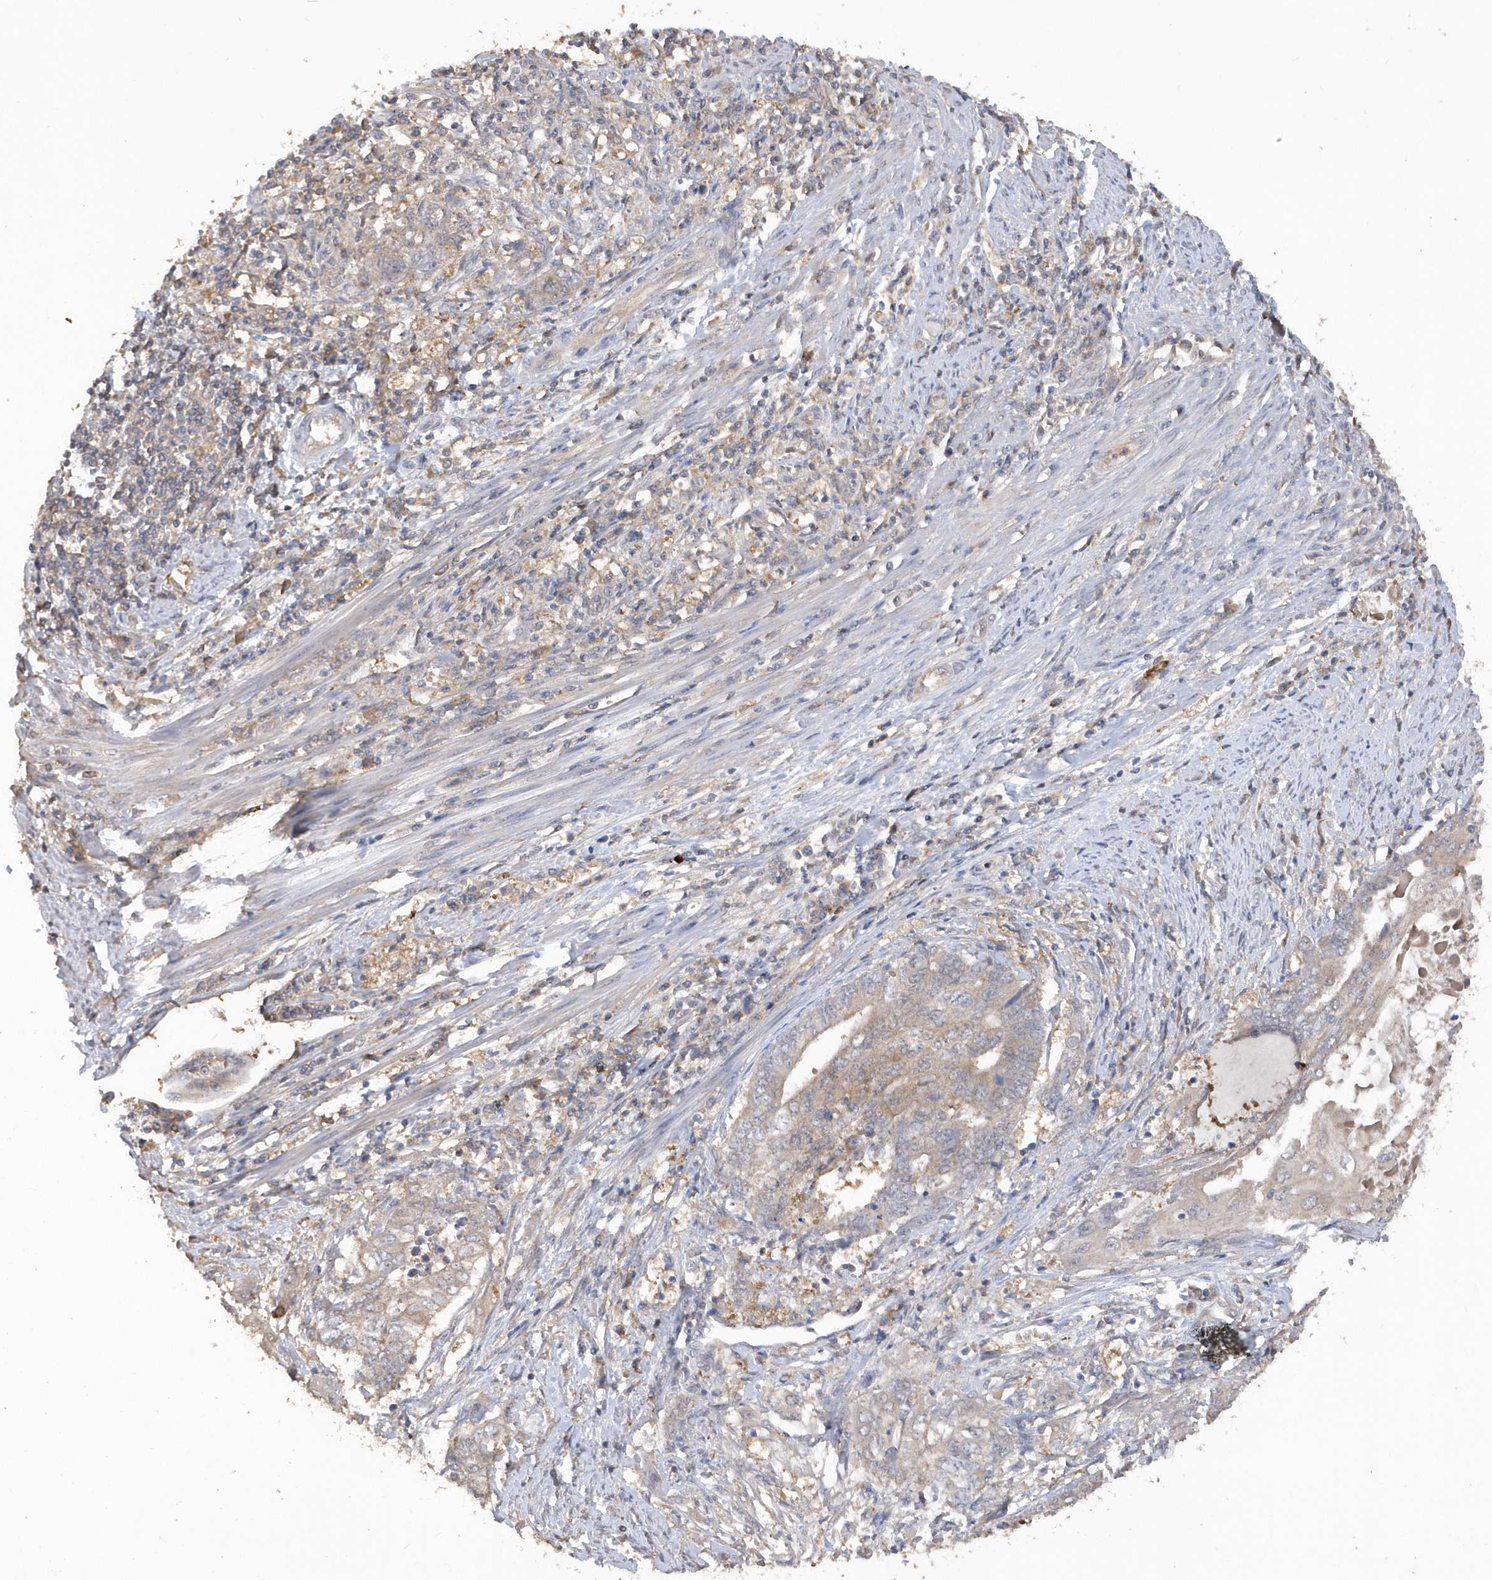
{"staining": {"intensity": "negative", "quantity": "none", "location": "none"}, "tissue": "endometrial cancer", "cell_type": "Tumor cells", "image_type": "cancer", "snomed": [{"axis": "morphology", "description": "Adenocarcinoma, NOS"}, {"axis": "topography", "description": "Uterus"}, {"axis": "topography", "description": "Endometrium"}], "caption": "Immunohistochemical staining of human endometrial adenocarcinoma demonstrates no significant positivity in tumor cells.", "gene": "RPE", "patient": {"sex": "female", "age": 70}}